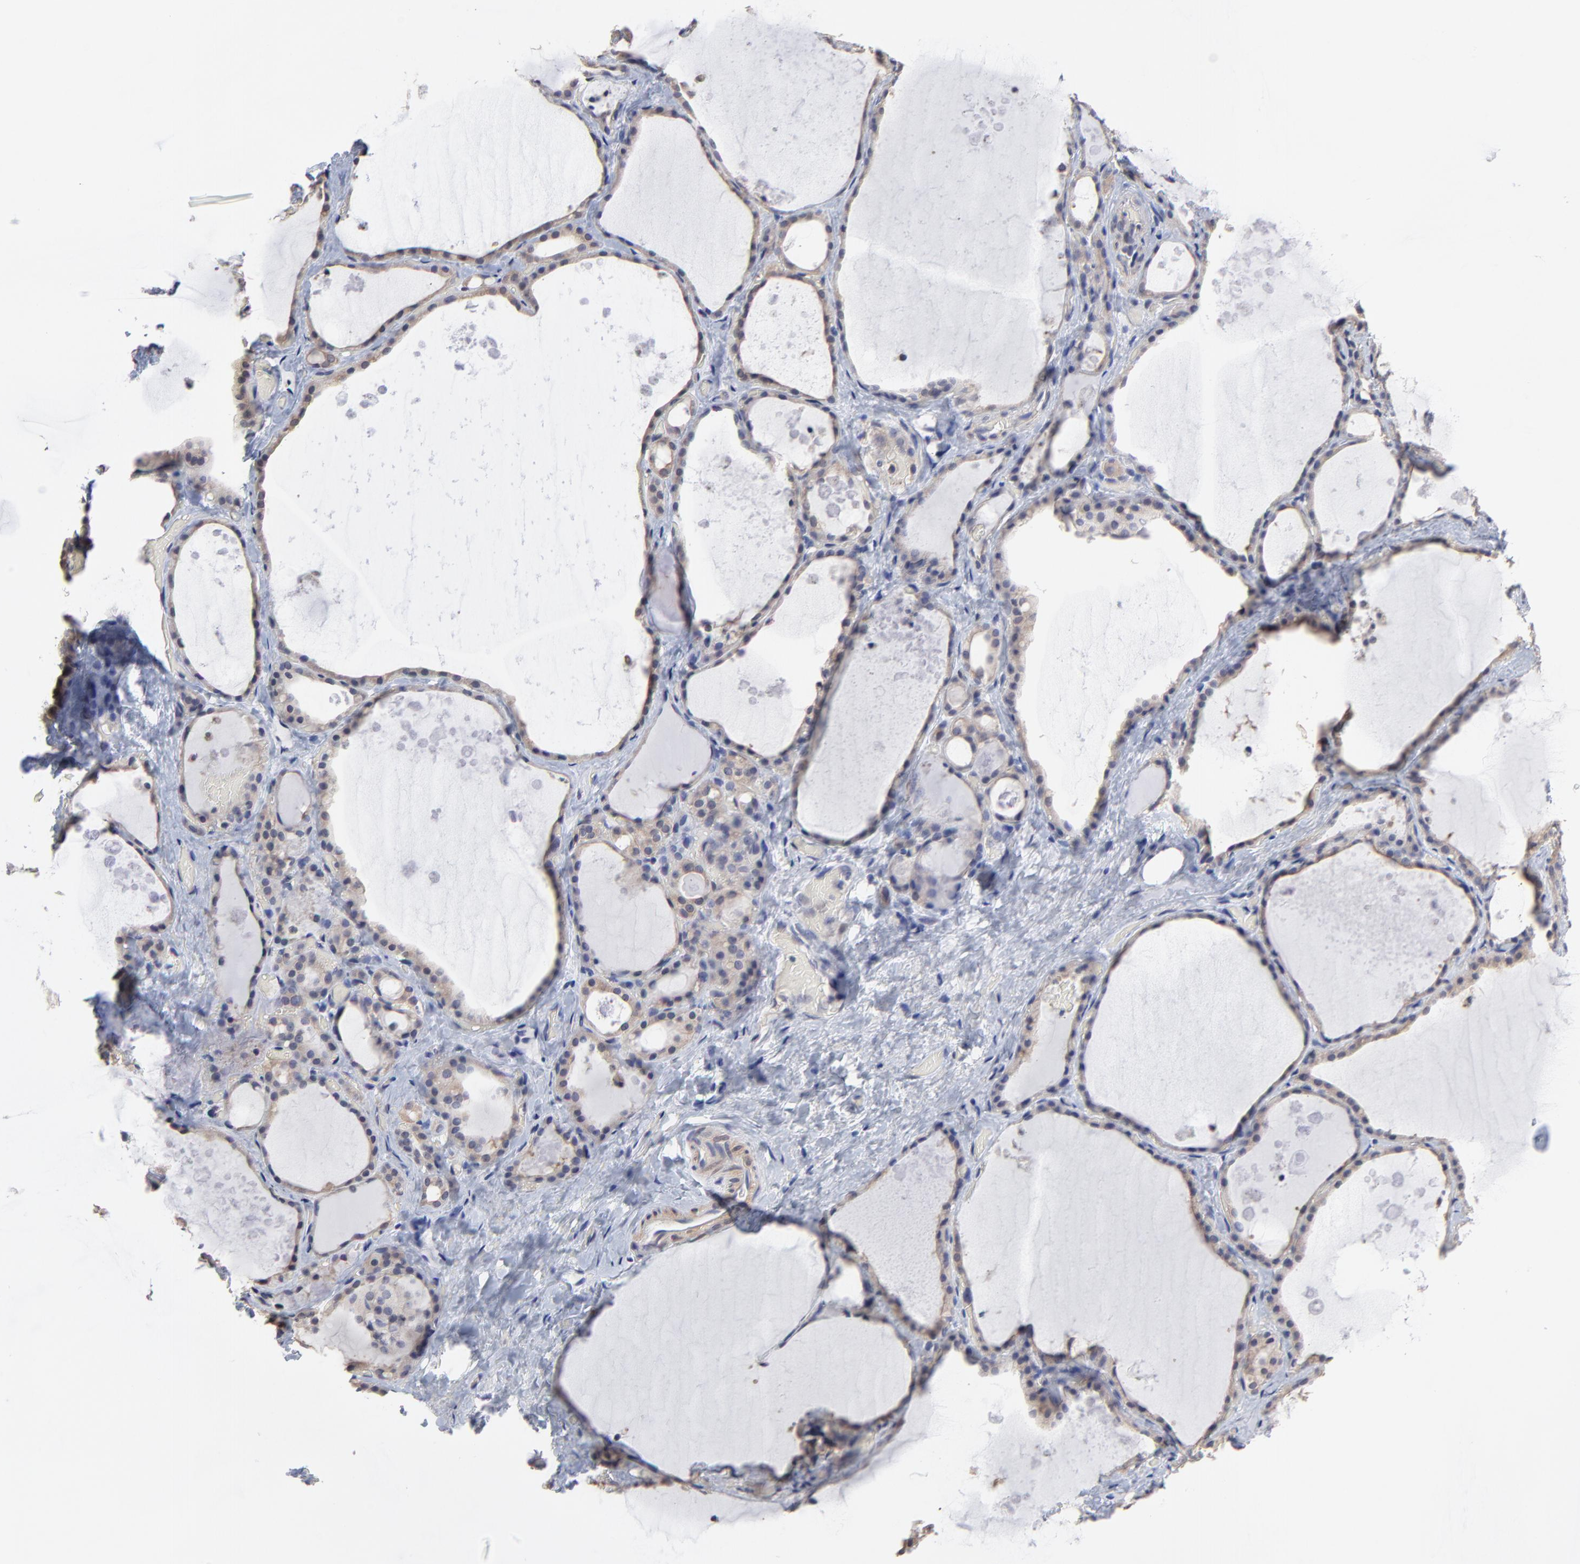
{"staining": {"intensity": "weak", "quantity": "25%-75%", "location": "cytoplasmic/membranous"}, "tissue": "thyroid gland", "cell_type": "Glandular cells", "image_type": "normal", "snomed": [{"axis": "morphology", "description": "Normal tissue, NOS"}, {"axis": "topography", "description": "Thyroid gland"}], "caption": "A histopathology image showing weak cytoplasmic/membranous staining in about 25%-75% of glandular cells in unremarkable thyroid gland, as visualized by brown immunohistochemical staining.", "gene": "CCT2", "patient": {"sex": "male", "age": 61}}